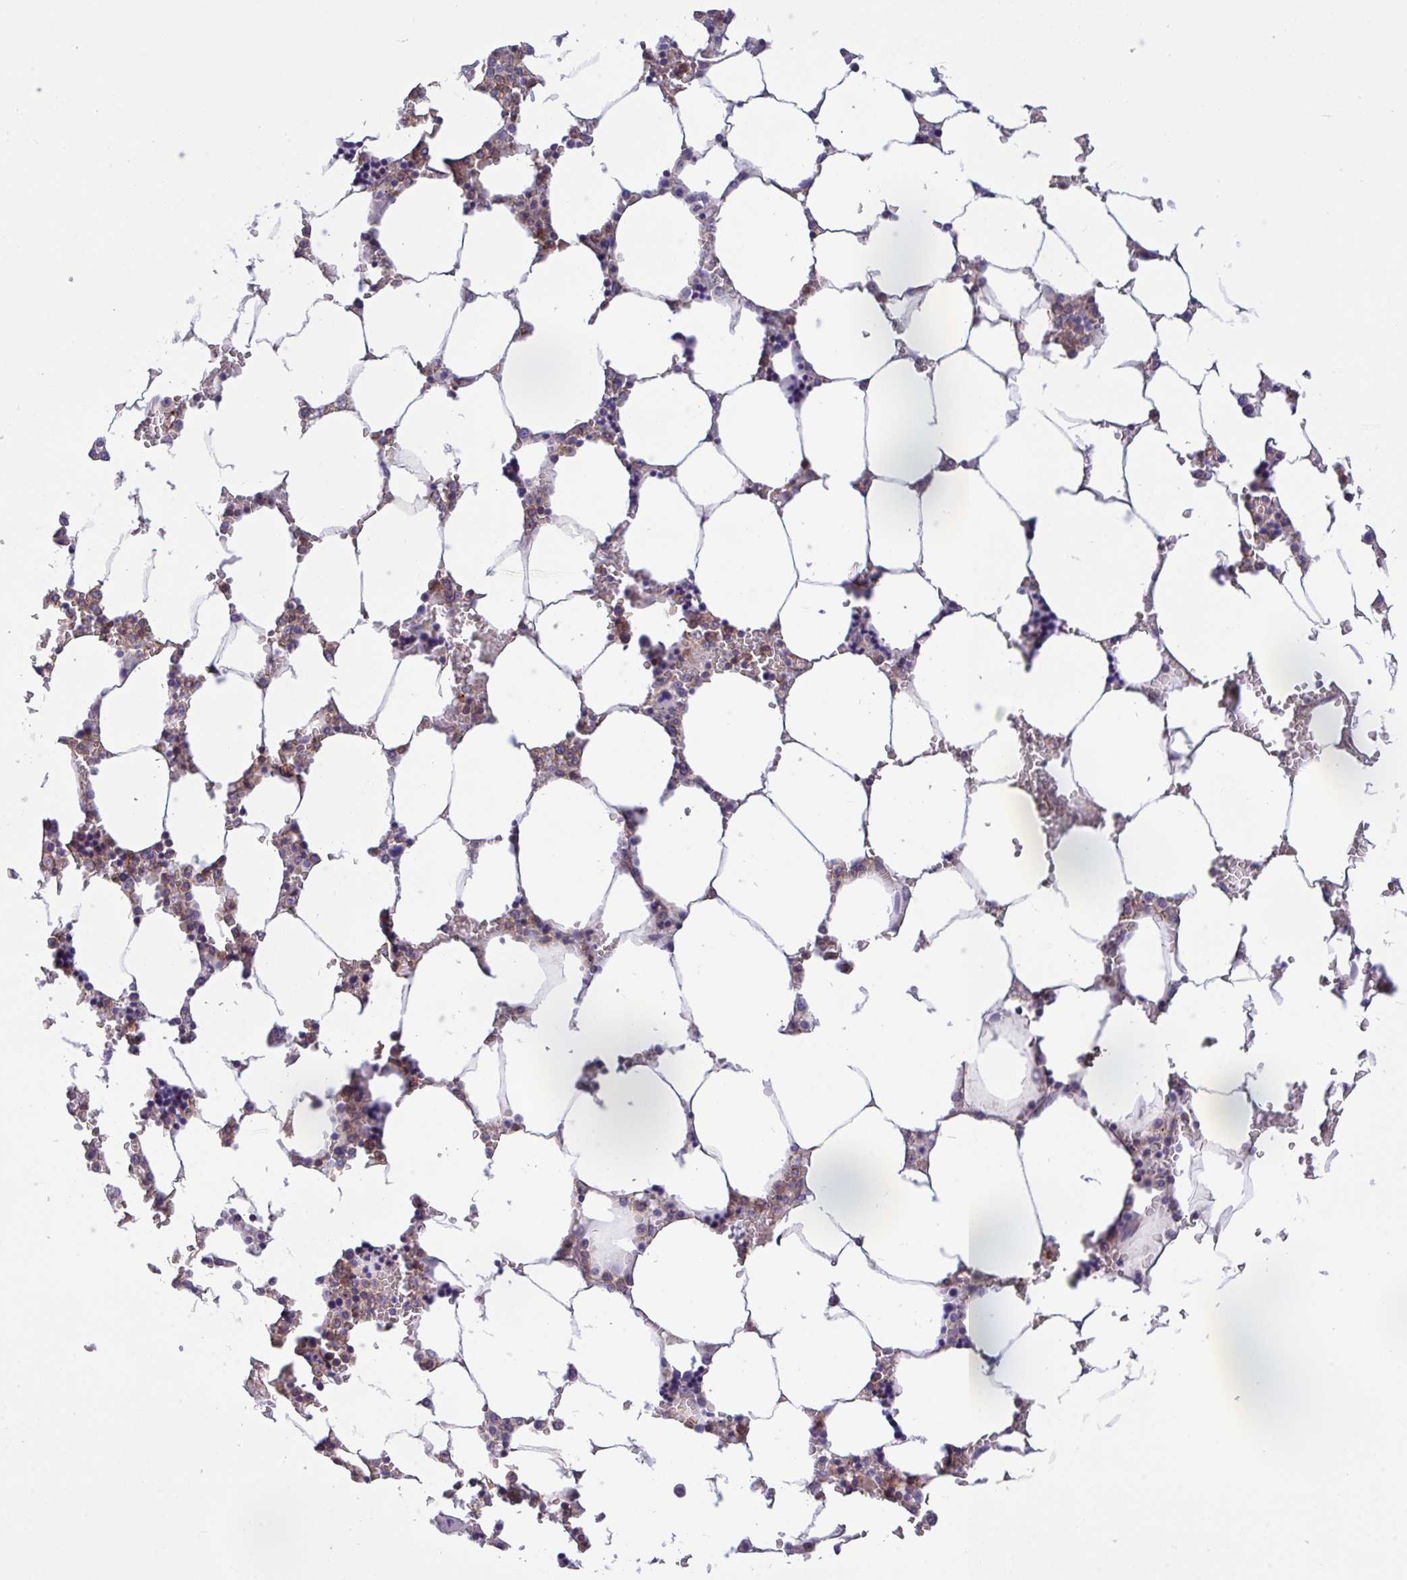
{"staining": {"intensity": "strong", "quantity": "25%-75%", "location": "cytoplasmic/membranous"}, "tissue": "bone marrow", "cell_type": "Hematopoietic cells", "image_type": "normal", "snomed": [{"axis": "morphology", "description": "Normal tissue, NOS"}, {"axis": "topography", "description": "Bone marrow"}], "caption": "Immunohistochemical staining of normal human bone marrow reveals 25%-75% levels of strong cytoplasmic/membranous protein staining in approximately 25%-75% of hematopoietic cells.", "gene": "C4orf36", "patient": {"sex": "male", "age": 64}}